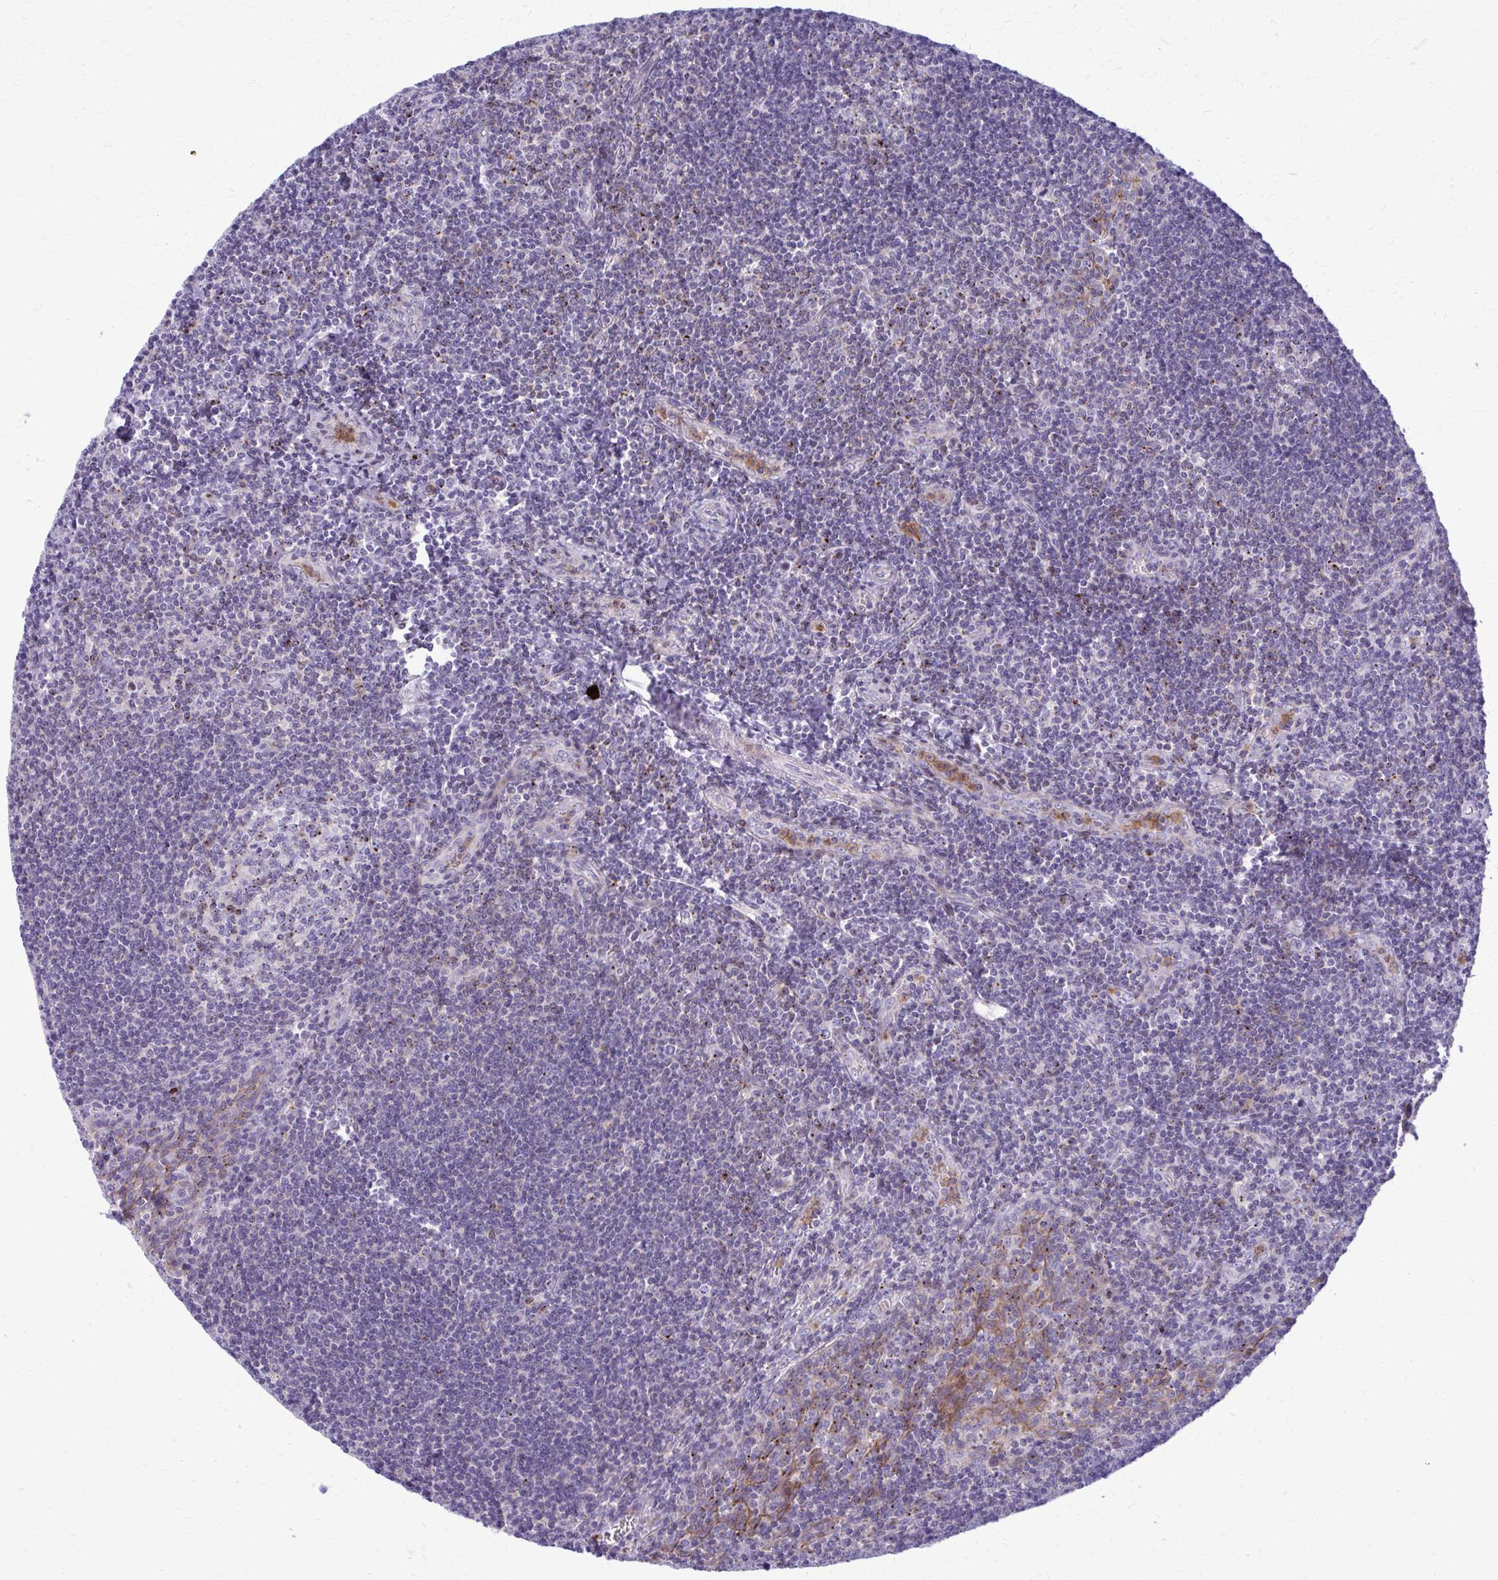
{"staining": {"intensity": "weak", "quantity": "<25%", "location": "cytoplasmic/membranous"}, "tissue": "tonsil", "cell_type": "Germinal center cells", "image_type": "normal", "snomed": [{"axis": "morphology", "description": "Normal tissue, NOS"}, {"axis": "morphology", "description": "Inflammation, NOS"}, {"axis": "topography", "description": "Tonsil"}], "caption": "This is an IHC image of normal tonsil. There is no staining in germinal center cells.", "gene": "PEDS1", "patient": {"sex": "female", "age": 31}}